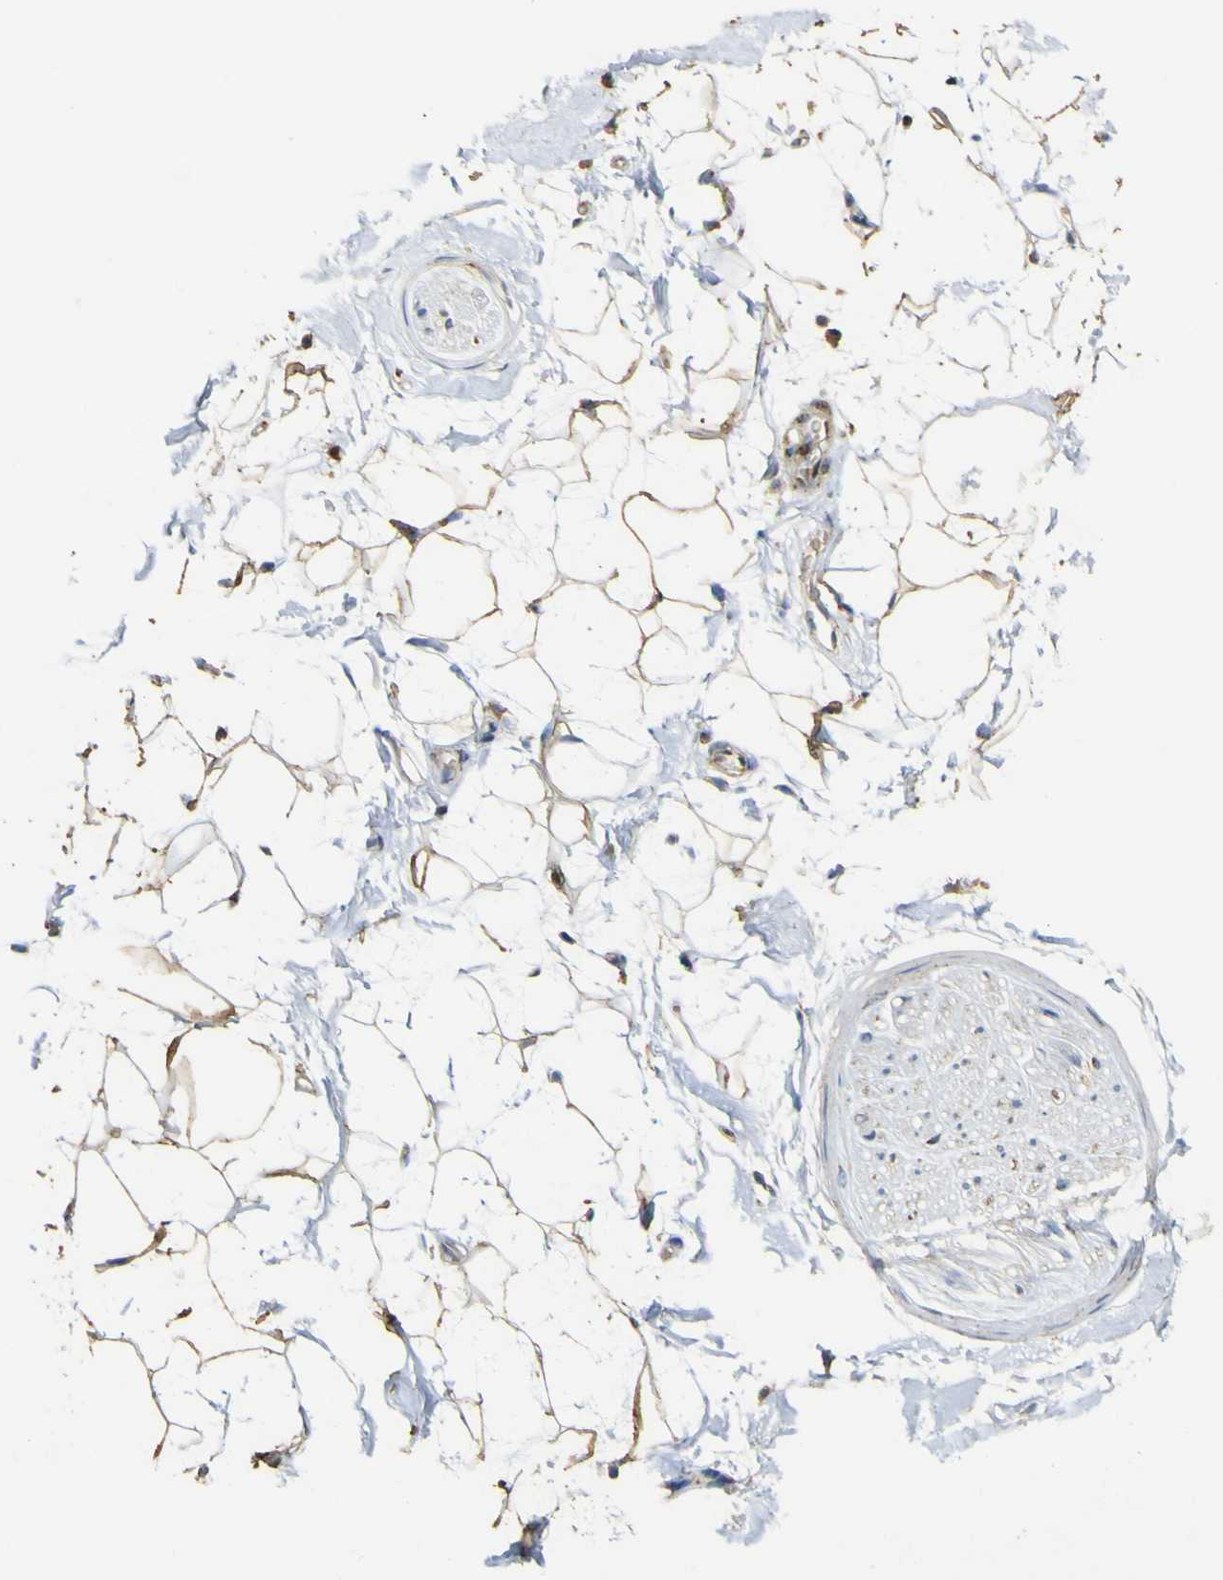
{"staining": {"intensity": "moderate", "quantity": ">75%", "location": "cytoplasmic/membranous"}, "tissue": "adipose tissue", "cell_type": "Adipocytes", "image_type": "normal", "snomed": [{"axis": "morphology", "description": "Normal tissue, NOS"}, {"axis": "topography", "description": "Soft tissue"}], "caption": "IHC image of normal adipose tissue: human adipose tissue stained using immunohistochemistry (IHC) exhibits medium levels of moderate protein expression localized specifically in the cytoplasmic/membranous of adipocytes, appearing as a cytoplasmic/membranous brown color.", "gene": "ACSL3", "patient": {"sex": "male", "age": 72}}